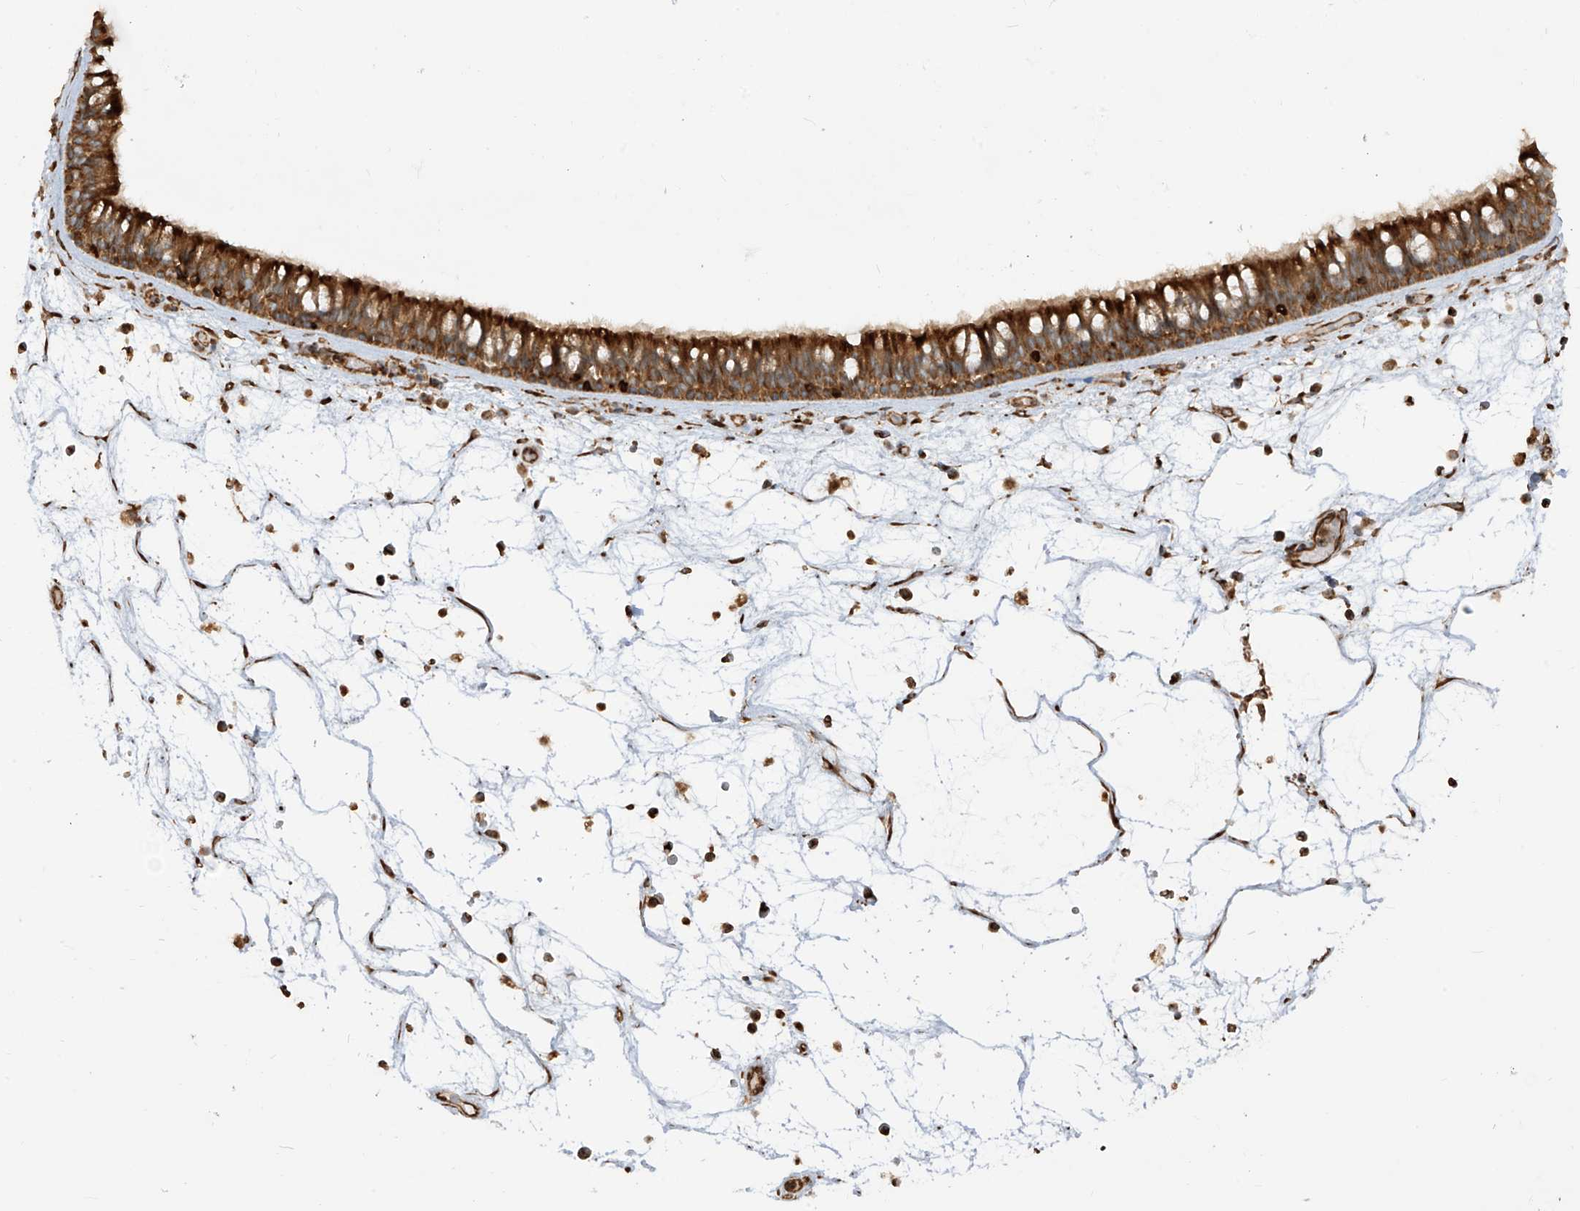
{"staining": {"intensity": "strong", "quantity": "25%-75%", "location": "cytoplasmic/membranous"}, "tissue": "nasopharynx", "cell_type": "Respiratory epithelial cells", "image_type": "normal", "snomed": [{"axis": "morphology", "description": "Normal tissue, NOS"}, {"axis": "morphology", "description": "Inflammation, NOS"}, {"axis": "morphology", "description": "Malignant melanoma, Metastatic site"}, {"axis": "topography", "description": "Nasopharynx"}], "caption": "IHC micrograph of normal nasopharynx stained for a protein (brown), which shows high levels of strong cytoplasmic/membranous staining in approximately 25%-75% of respiratory epithelial cells.", "gene": "EIF5B", "patient": {"sex": "male", "age": 70}}